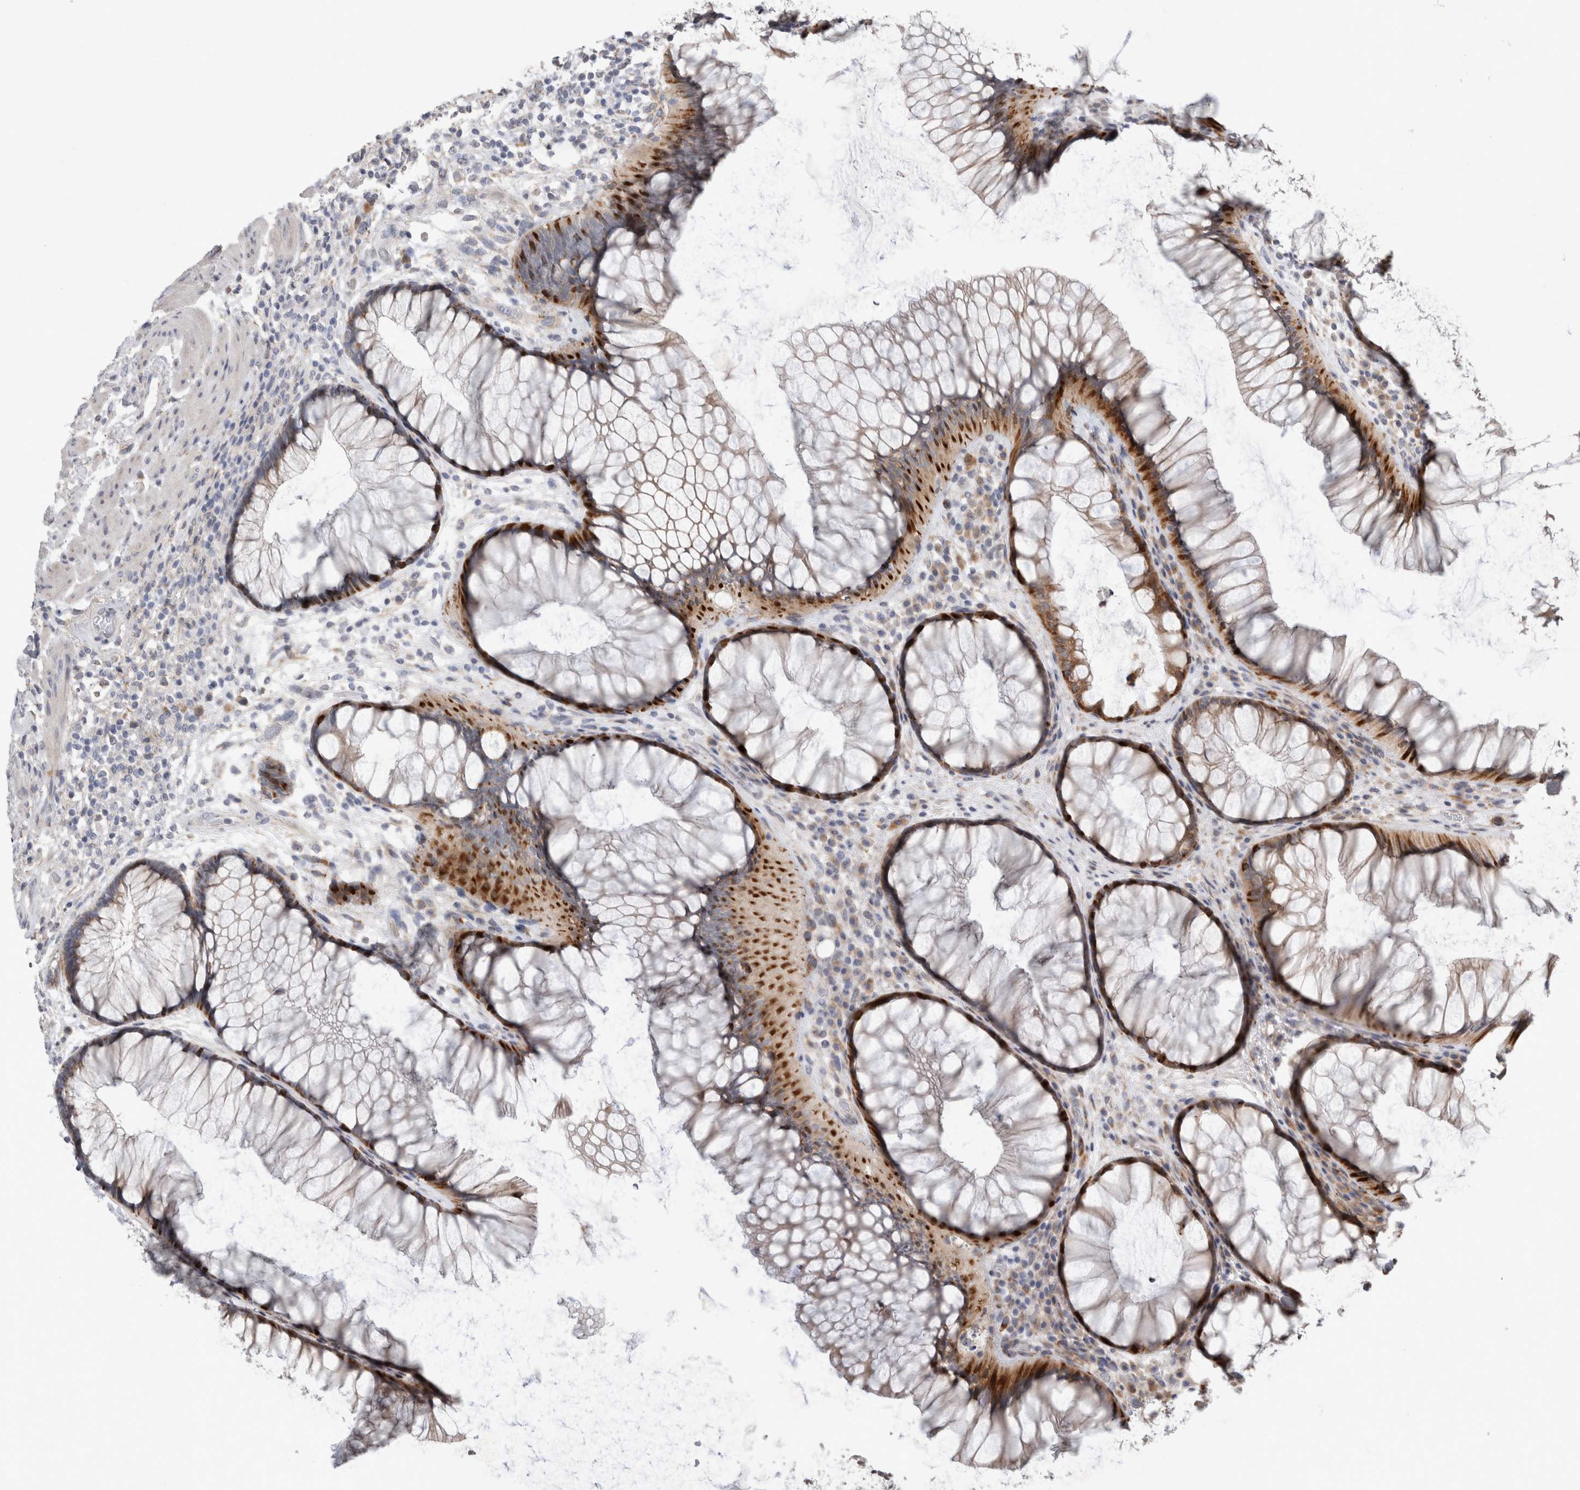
{"staining": {"intensity": "strong", "quantity": ">75%", "location": "cytoplasmic/membranous"}, "tissue": "rectum", "cell_type": "Glandular cells", "image_type": "normal", "snomed": [{"axis": "morphology", "description": "Normal tissue, NOS"}, {"axis": "topography", "description": "Rectum"}], "caption": "High-power microscopy captured an immunohistochemistry (IHC) micrograph of normal rectum, revealing strong cytoplasmic/membranous positivity in about >75% of glandular cells.", "gene": "TRMT9B", "patient": {"sex": "male", "age": 51}}